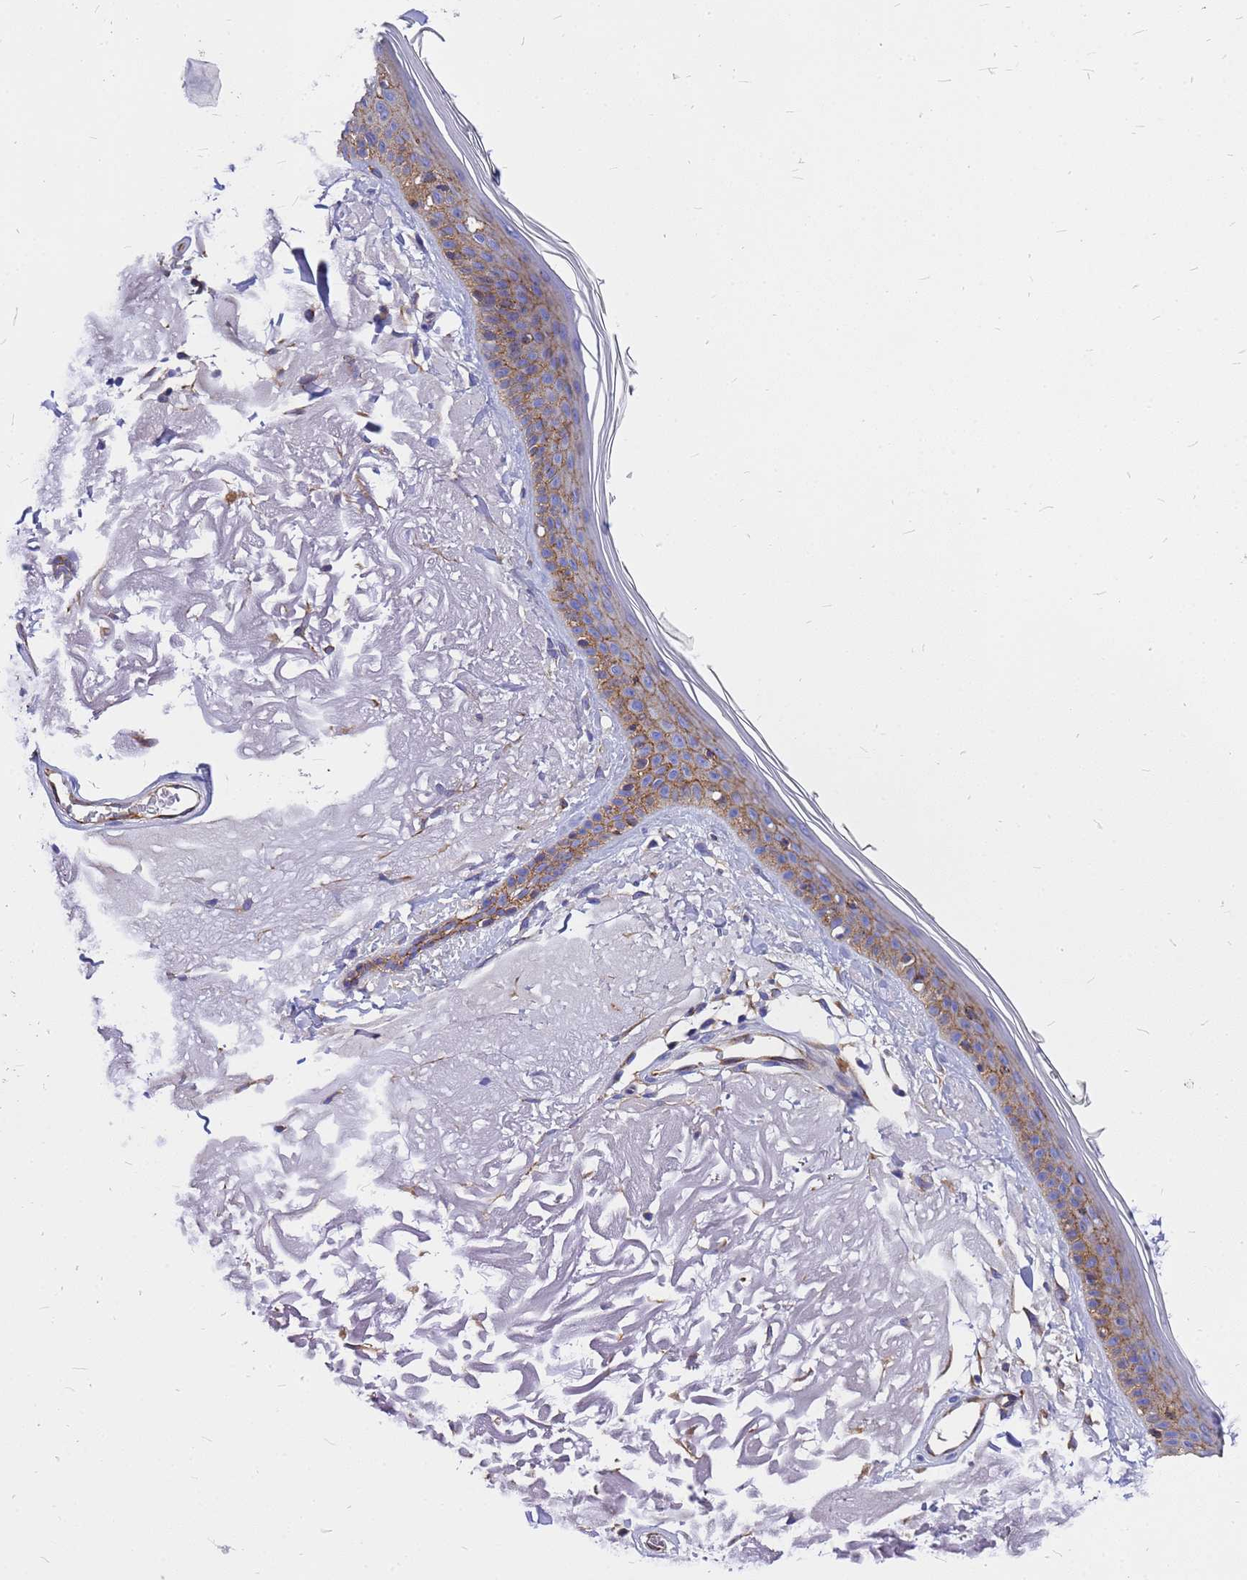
{"staining": {"intensity": "moderate", "quantity": "<25%", "location": "cytoplasmic/membranous"}, "tissue": "skin", "cell_type": "Fibroblasts", "image_type": "normal", "snomed": [{"axis": "morphology", "description": "Normal tissue, NOS"}, {"axis": "topography", "description": "Skin"}, {"axis": "topography", "description": "Skeletal muscle"}], "caption": "This is a histology image of IHC staining of benign skin, which shows moderate staining in the cytoplasmic/membranous of fibroblasts.", "gene": "FBXW5", "patient": {"sex": "male", "age": 83}}